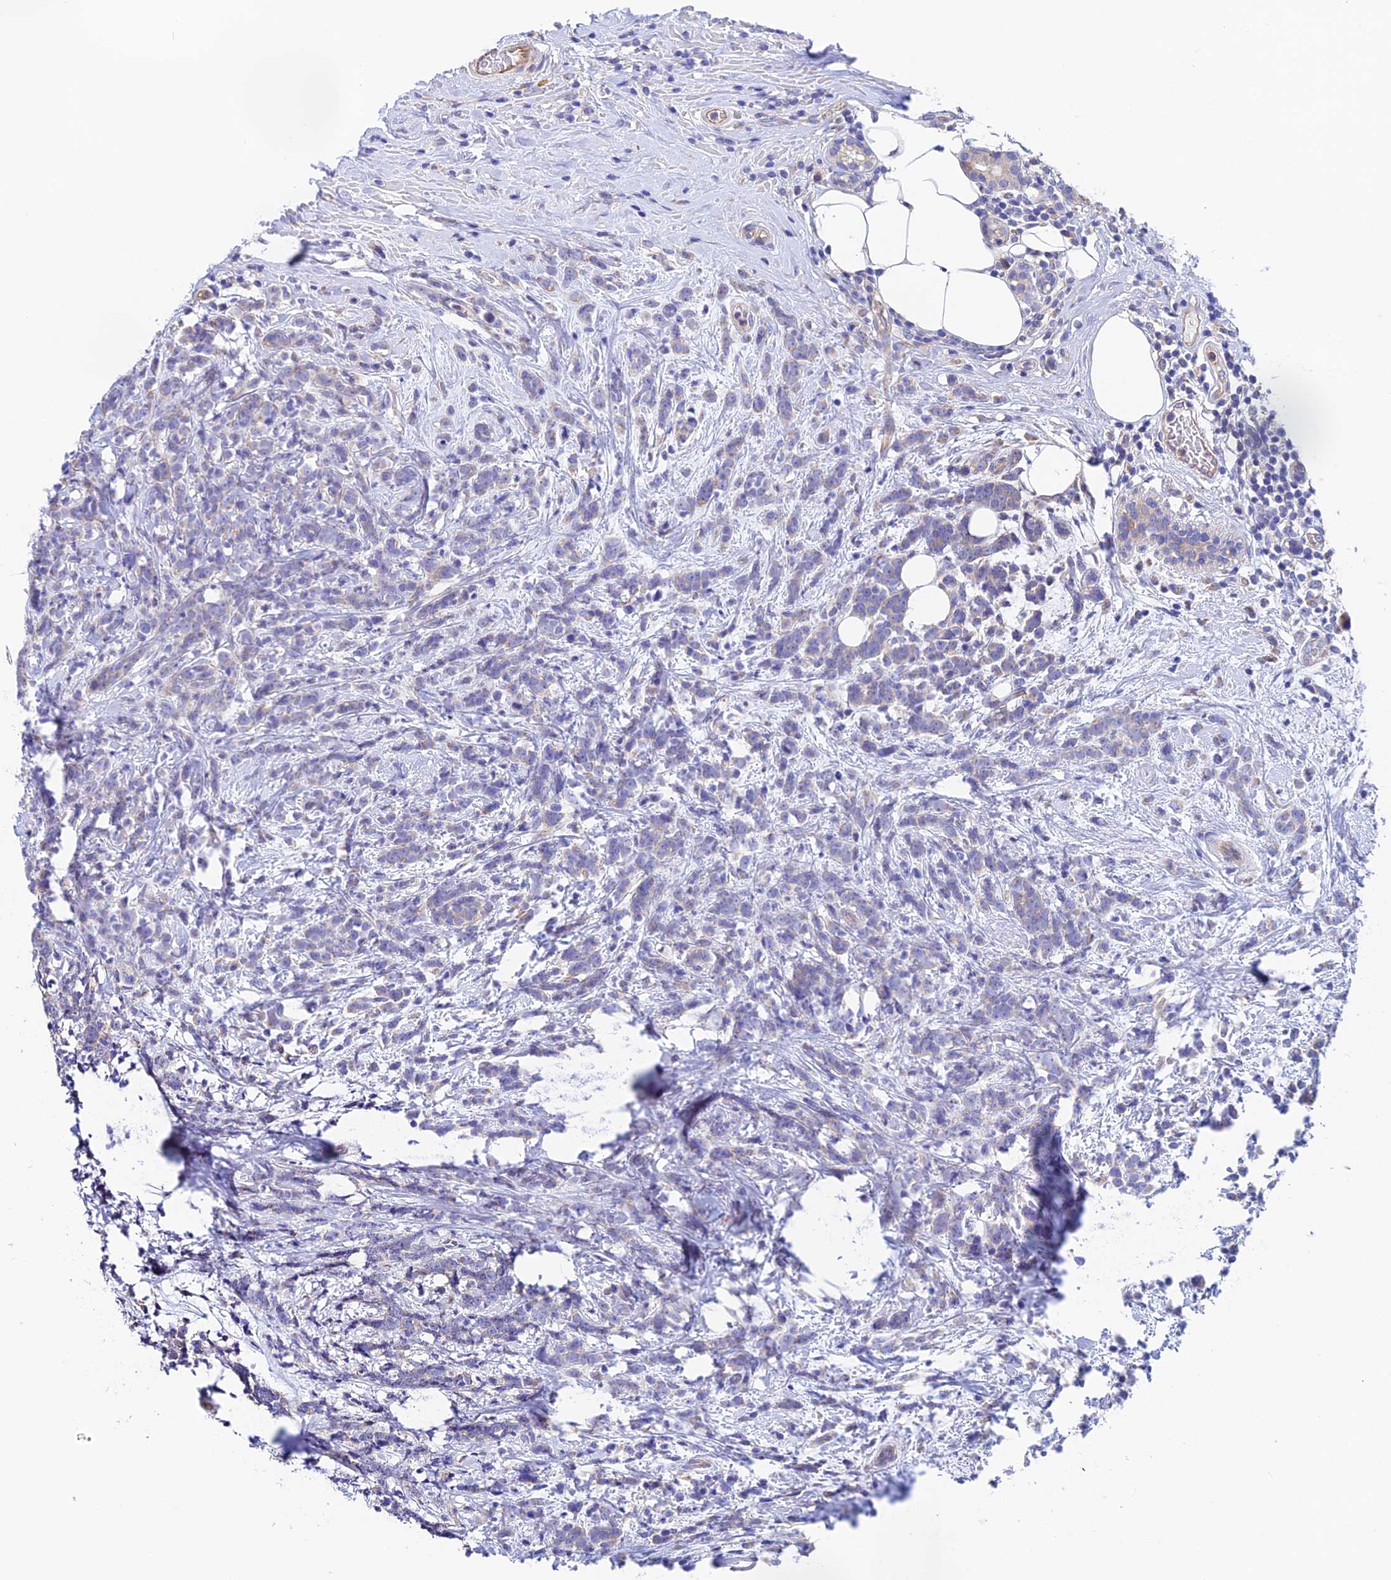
{"staining": {"intensity": "negative", "quantity": "none", "location": "none"}, "tissue": "breast cancer", "cell_type": "Tumor cells", "image_type": "cancer", "snomed": [{"axis": "morphology", "description": "Lobular carcinoma"}, {"axis": "topography", "description": "Breast"}], "caption": "Breast lobular carcinoma stained for a protein using immunohistochemistry (IHC) displays no staining tumor cells.", "gene": "EMC3", "patient": {"sex": "female", "age": 58}}